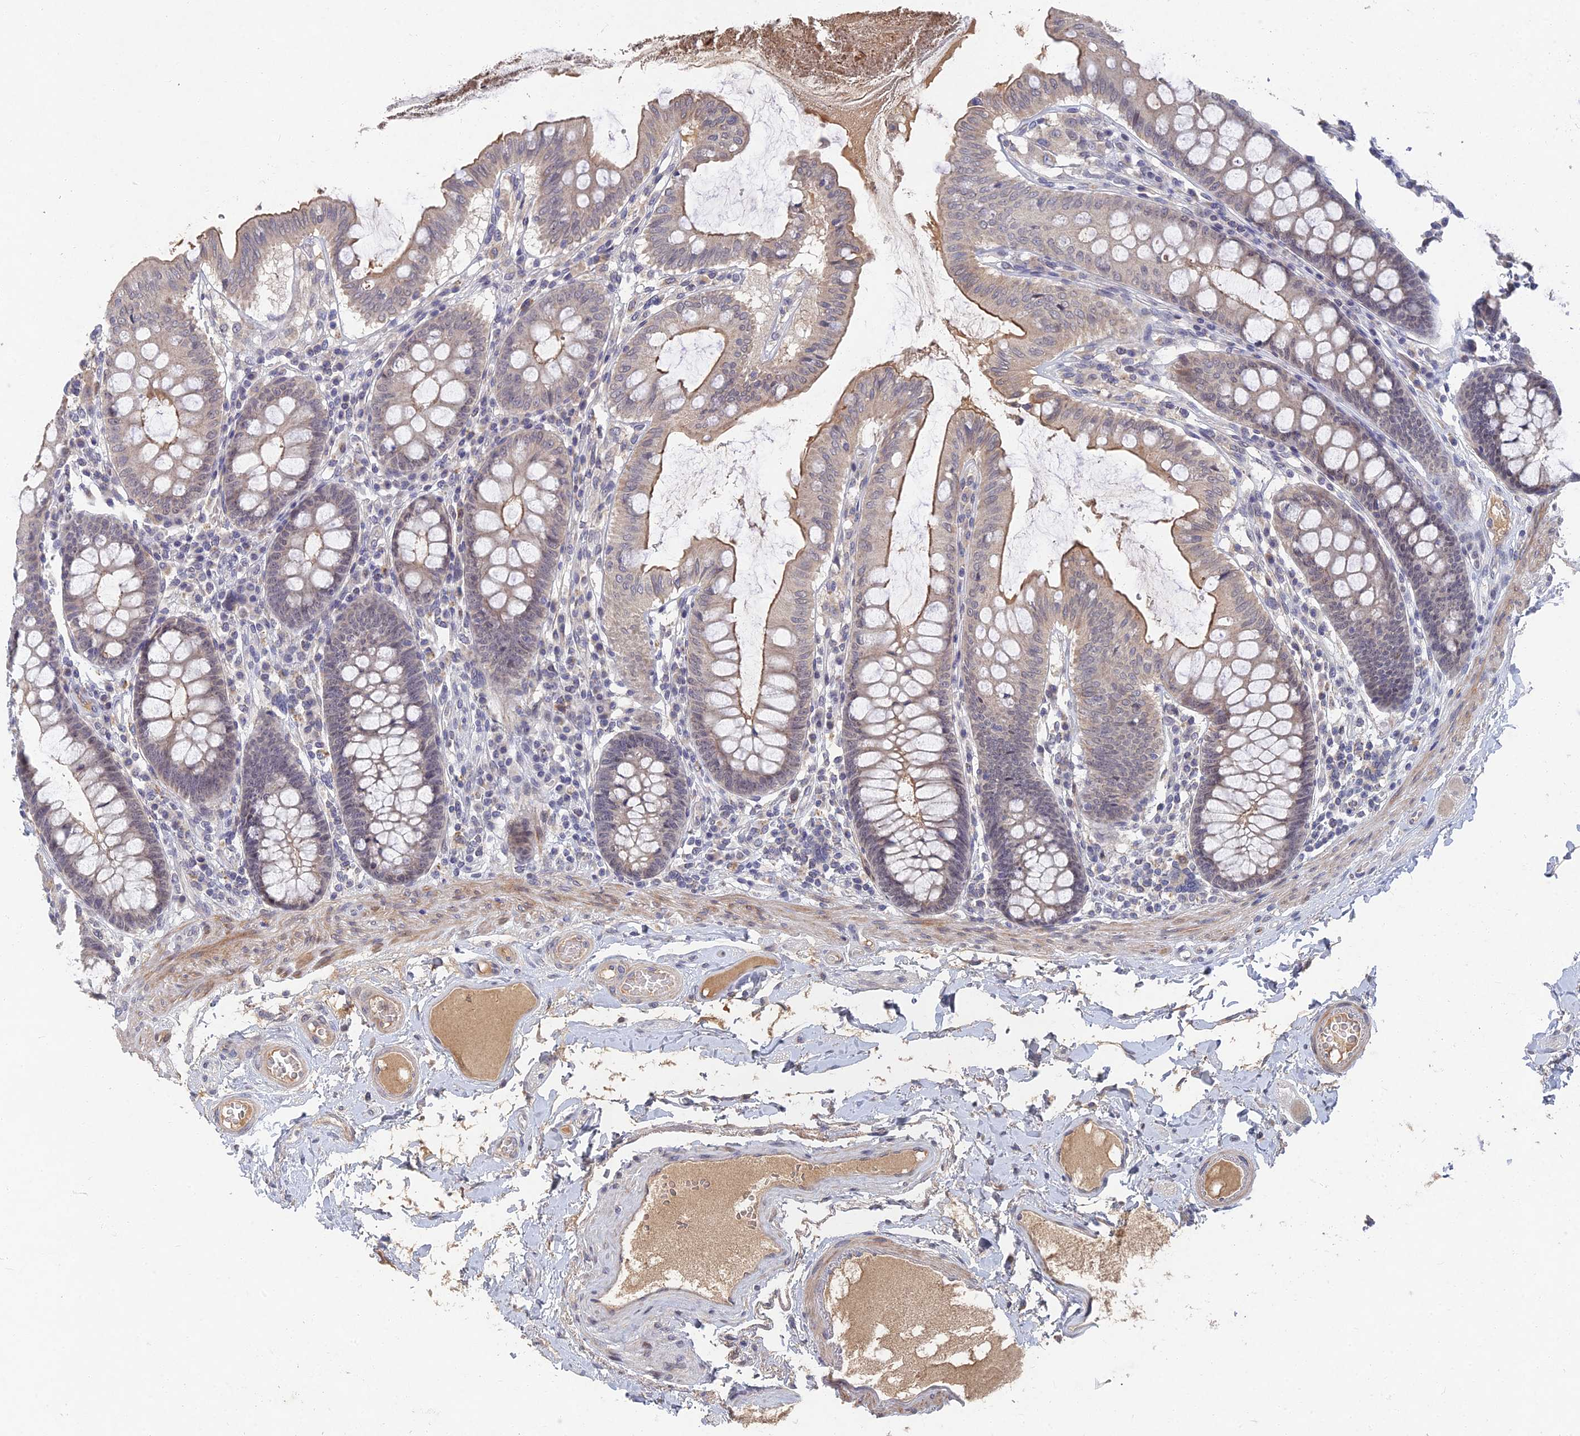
{"staining": {"intensity": "moderate", "quantity": "<25%", "location": "cytoplasmic/membranous"}, "tissue": "colon", "cell_type": "Endothelial cells", "image_type": "normal", "snomed": [{"axis": "morphology", "description": "Normal tissue, NOS"}, {"axis": "topography", "description": "Colon"}], "caption": "A histopathology image of human colon stained for a protein demonstrates moderate cytoplasmic/membranous brown staining in endothelial cells. (DAB = brown stain, brightfield microscopy at high magnification).", "gene": "GNA15", "patient": {"sex": "male", "age": 84}}